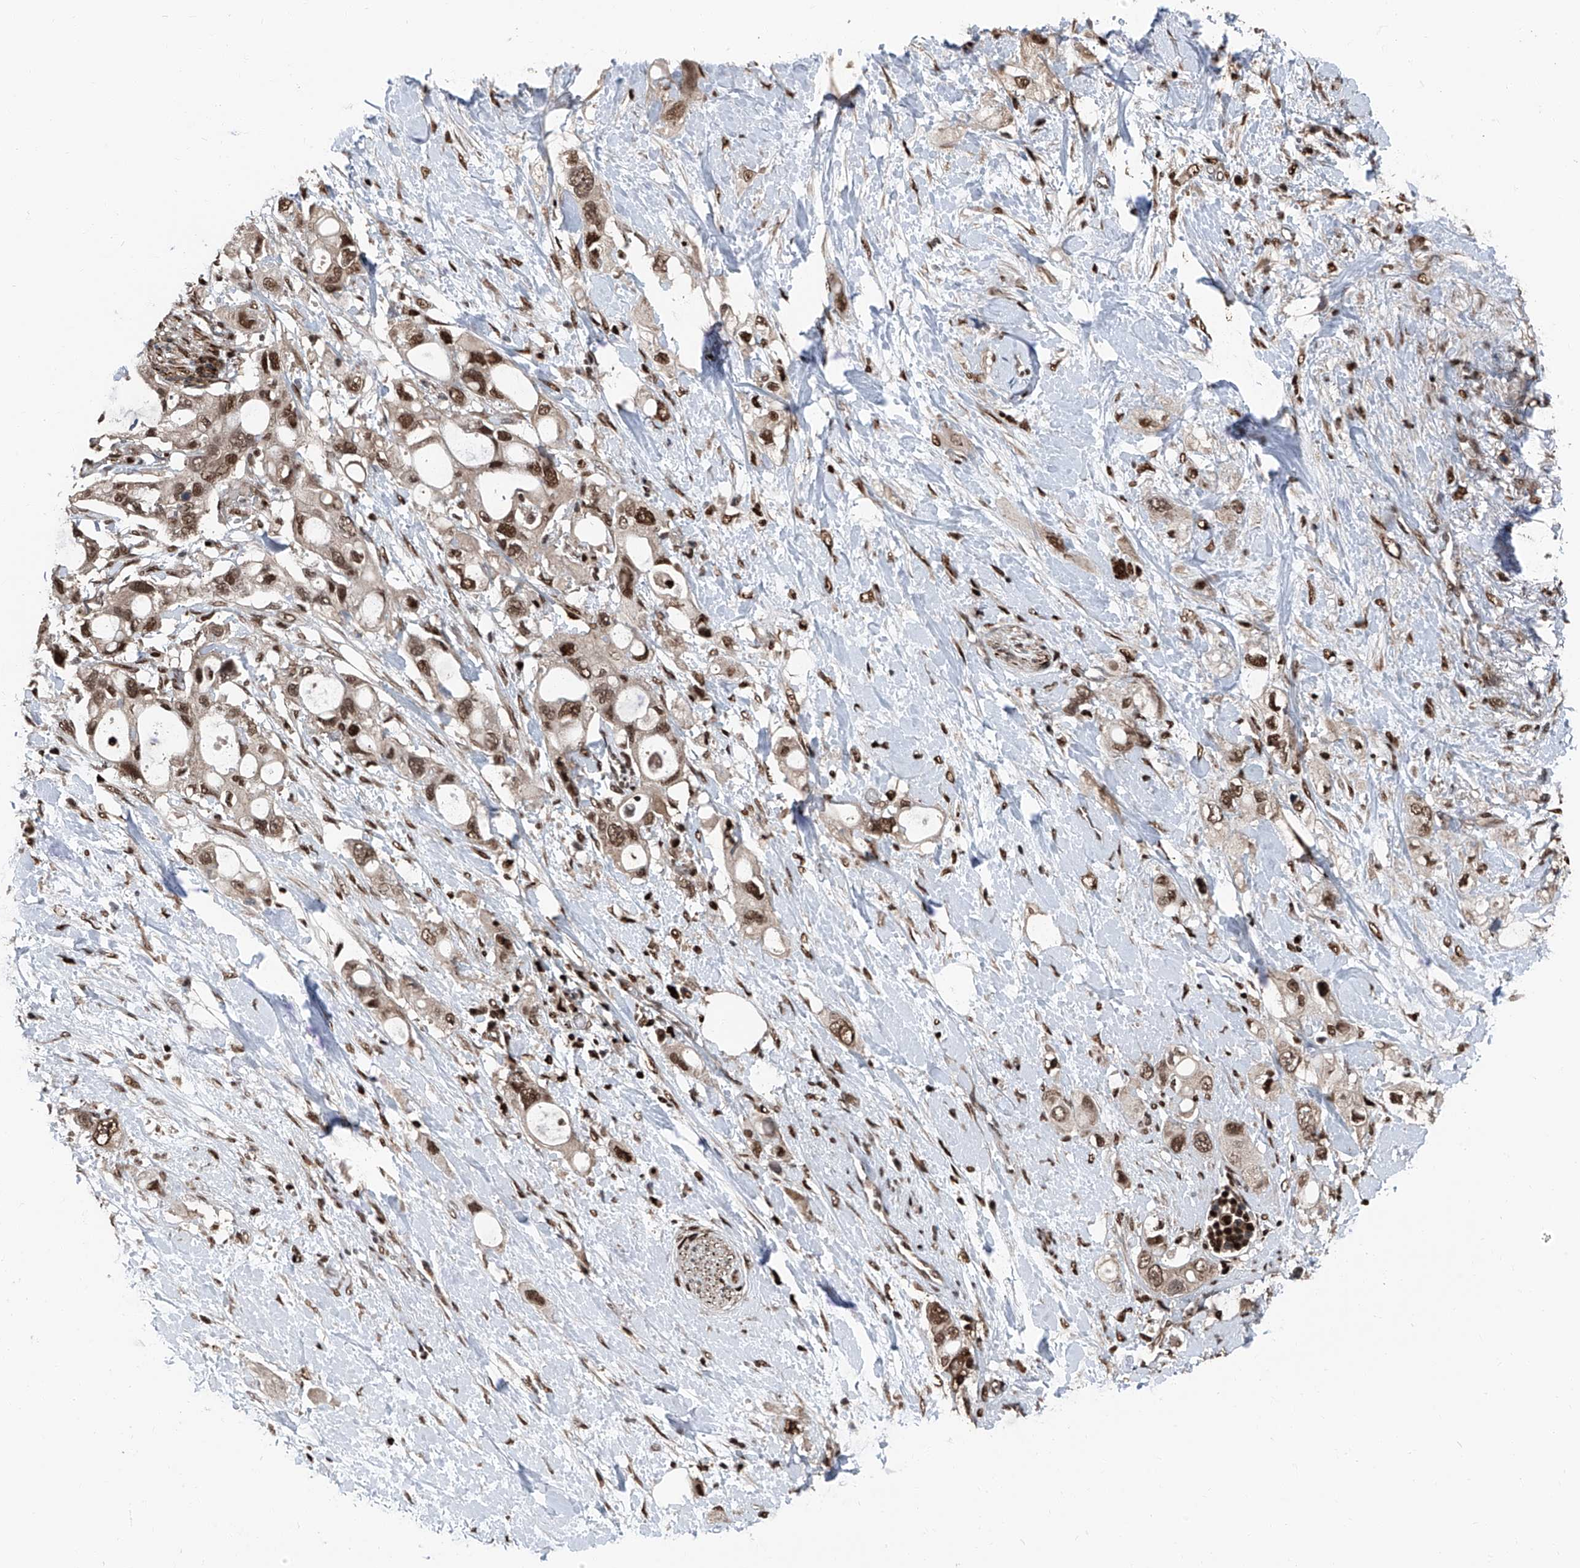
{"staining": {"intensity": "moderate", "quantity": ">75%", "location": "nuclear"}, "tissue": "pancreatic cancer", "cell_type": "Tumor cells", "image_type": "cancer", "snomed": [{"axis": "morphology", "description": "Adenocarcinoma, NOS"}, {"axis": "topography", "description": "Pancreas"}], "caption": "Approximately >75% of tumor cells in pancreatic cancer show moderate nuclear protein staining as visualized by brown immunohistochemical staining.", "gene": "FKBP5", "patient": {"sex": "female", "age": 56}}